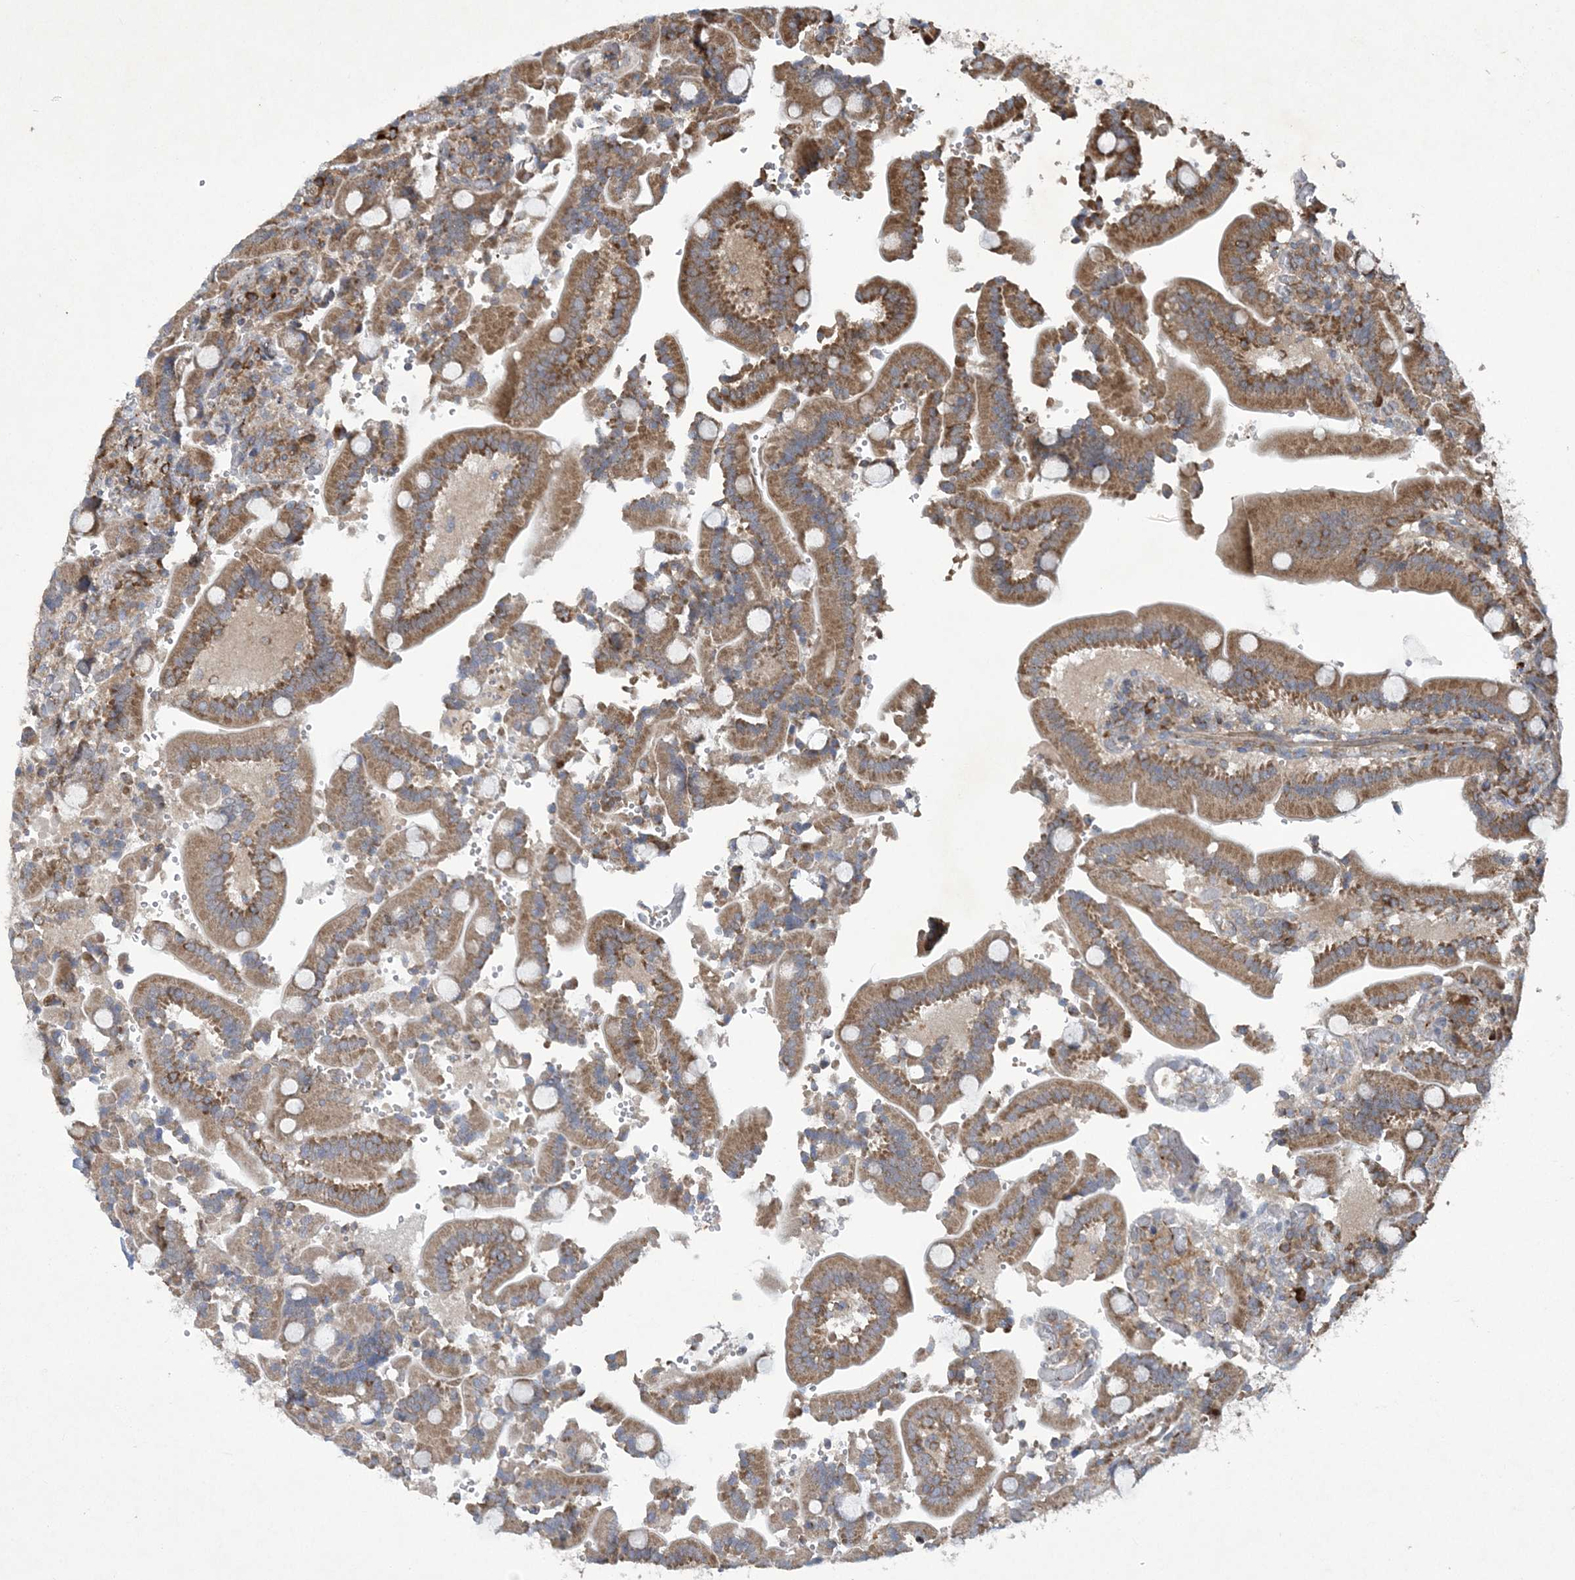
{"staining": {"intensity": "moderate", "quantity": ">75%", "location": "cytoplasmic/membranous"}, "tissue": "duodenum", "cell_type": "Glandular cells", "image_type": "normal", "snomed": [{"axis": "morphology", "description": "Normal tissue, NOS"}, {"axis": "topography", "description": "Duodenum"}], "caption": "Protein staining displays moderate cytoplasmic/membranous expression in approximately >75% of glandular cells in unremarkable duodenum.", "gene": "N4BP2", "patient": {"sex": "female", "age": 62}}